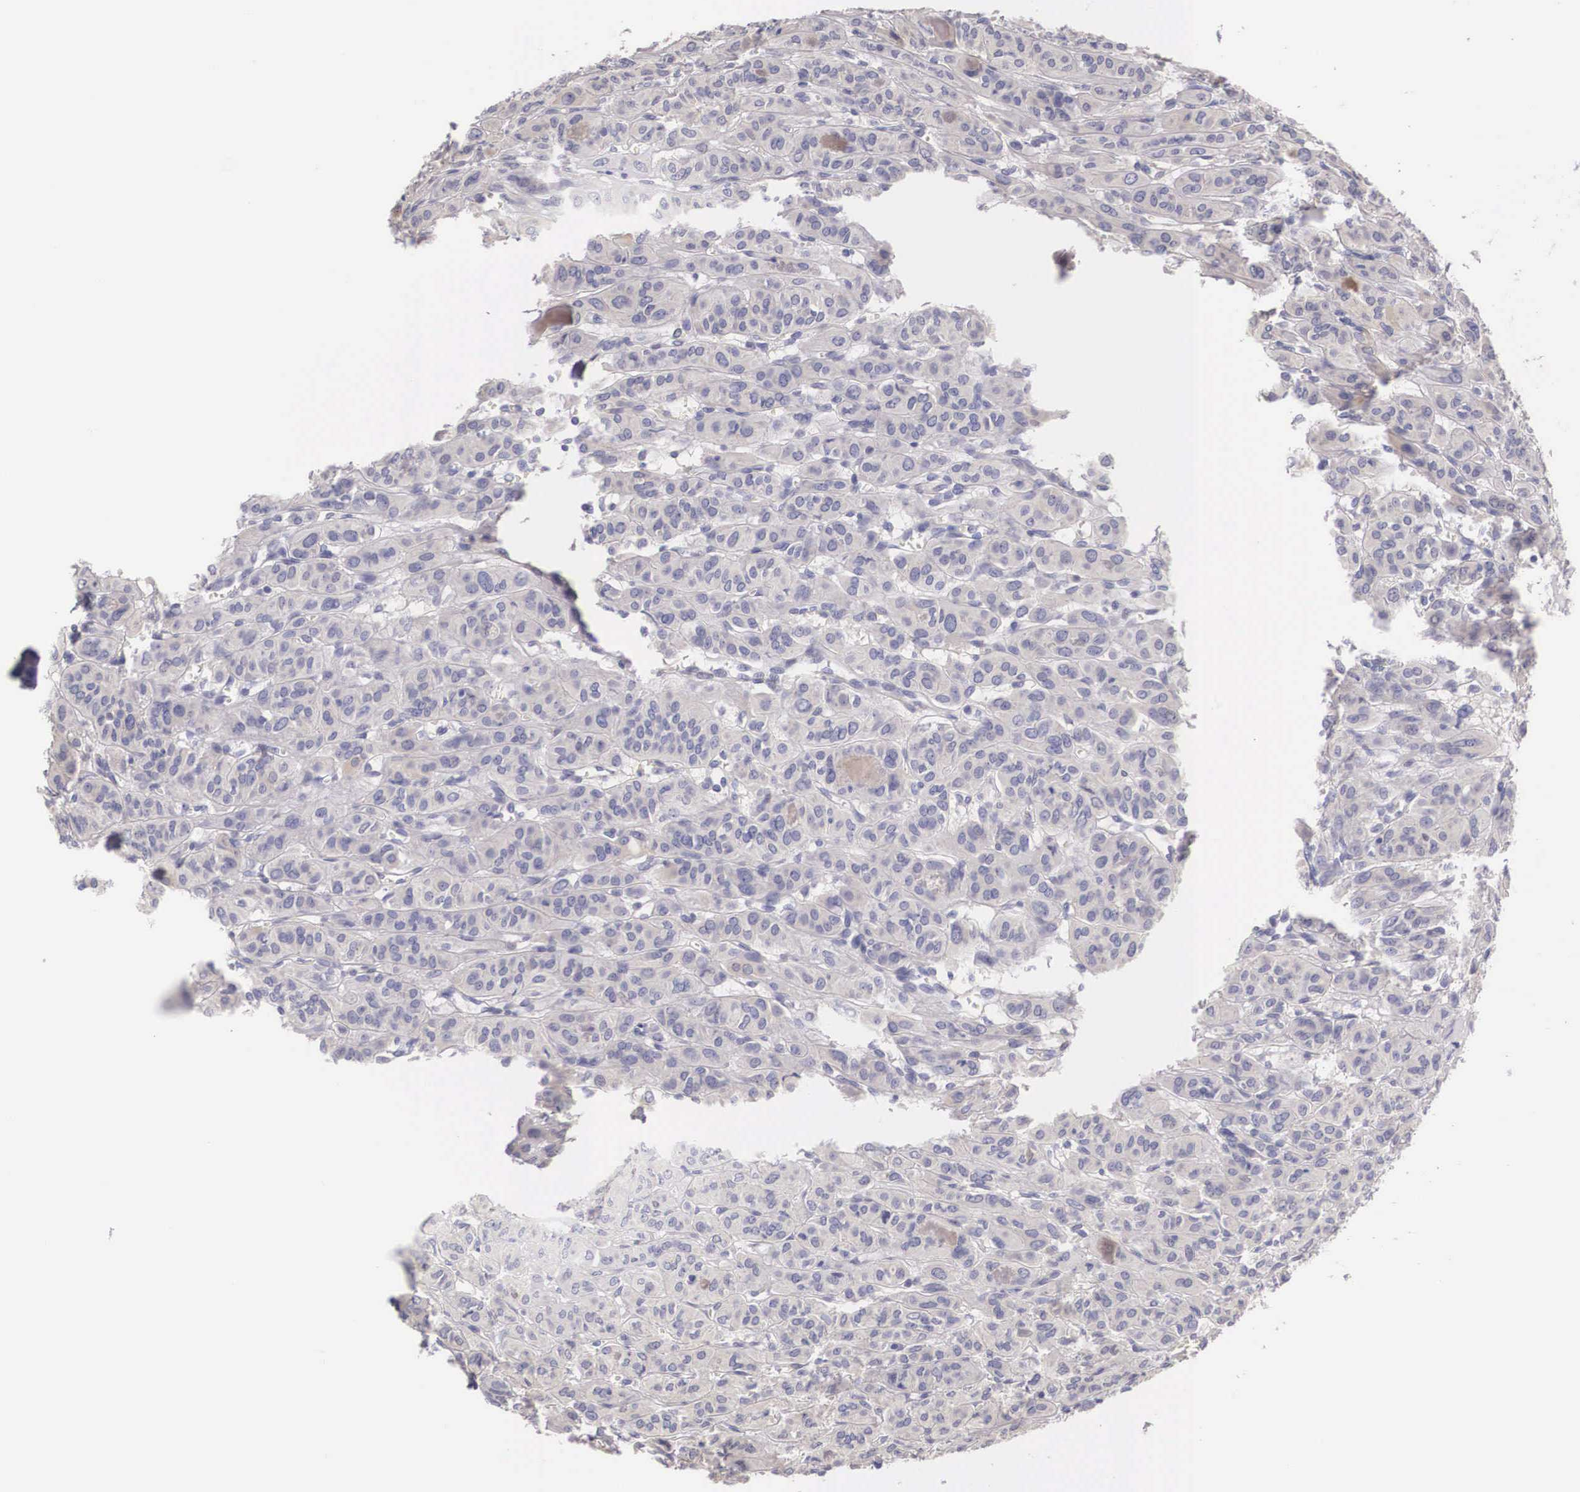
{"staining": {"intensity": "negative", "quantity": "none", "location": "none"}, "tissue": "thyroid cancer", "cell_type": "Tumor cells", "image_type": "cancer", "snomed": [{"axis": "morphology", "description": "Follicular adenoma carcinoma, NOS"}, {"axis": "topography", "description": "Thyroid gland"}], "caption": "Tumor cells show no significant positivity in thyroid follicular adenoma carcinoma.", "gene": "ENOX2", "patient": {"sex": "female", "age": 71}}